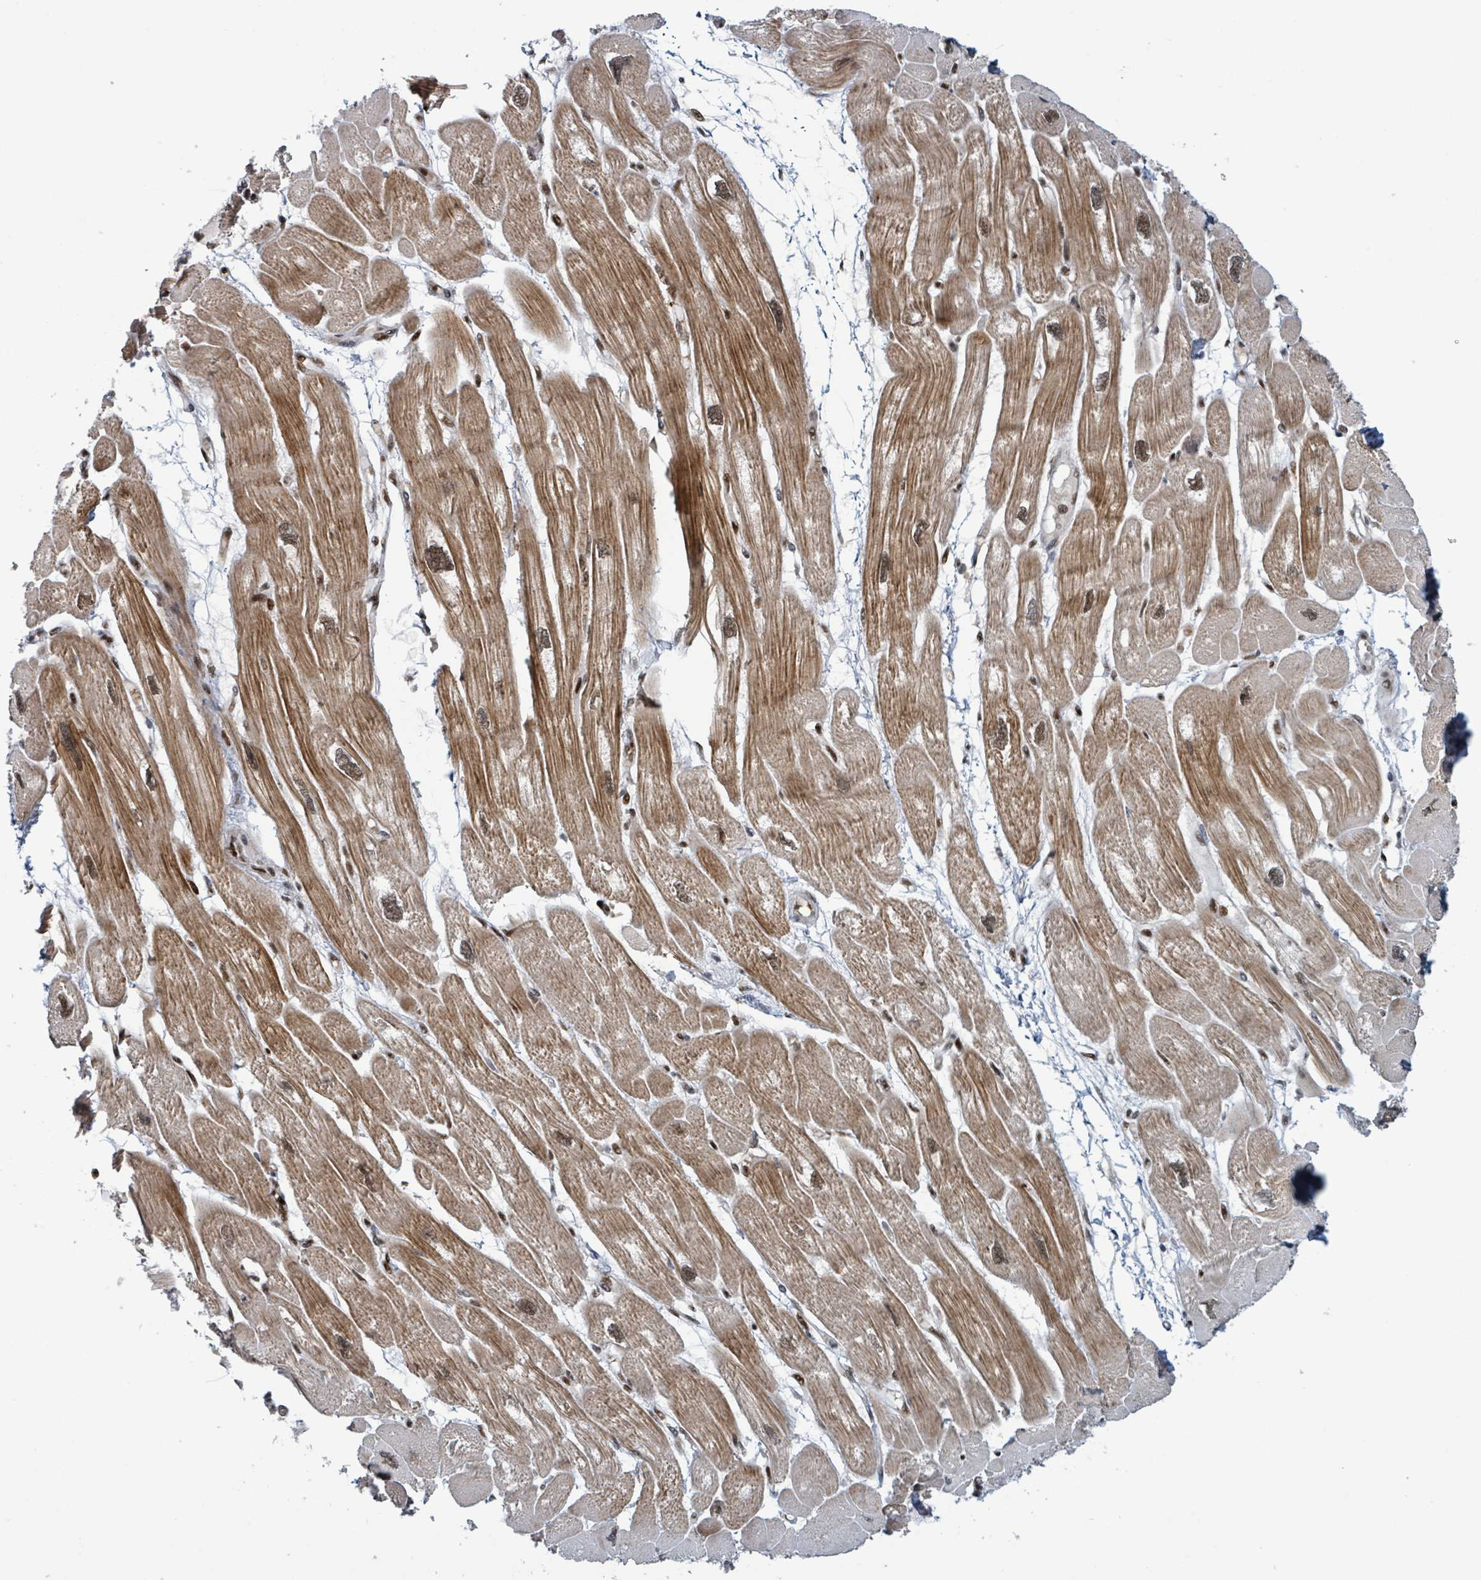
{"staining": {"intensity": "strong", "quantity": "25%-75%", "location": "cytoplasmic/membranous,nuclear"}, "tissue": "heart muscle", "cell_type": "Cardiomyocytes", "image_type": "normal", "snomed": [{"axis": "morphology", "description": "Normal tissue, NOS"}, {"axis": "topography", "description": "Heart"}], "caption": "IHC micrograph of normal human heart muscle stained for a protein (brown), which displays high levels of strong cytoplasmic/membranous,nuclear staining in approximately 25%-75% of cardiomyocytes.", "gene": "KLF3", "patient": {"sex": "male", "age": 42}}